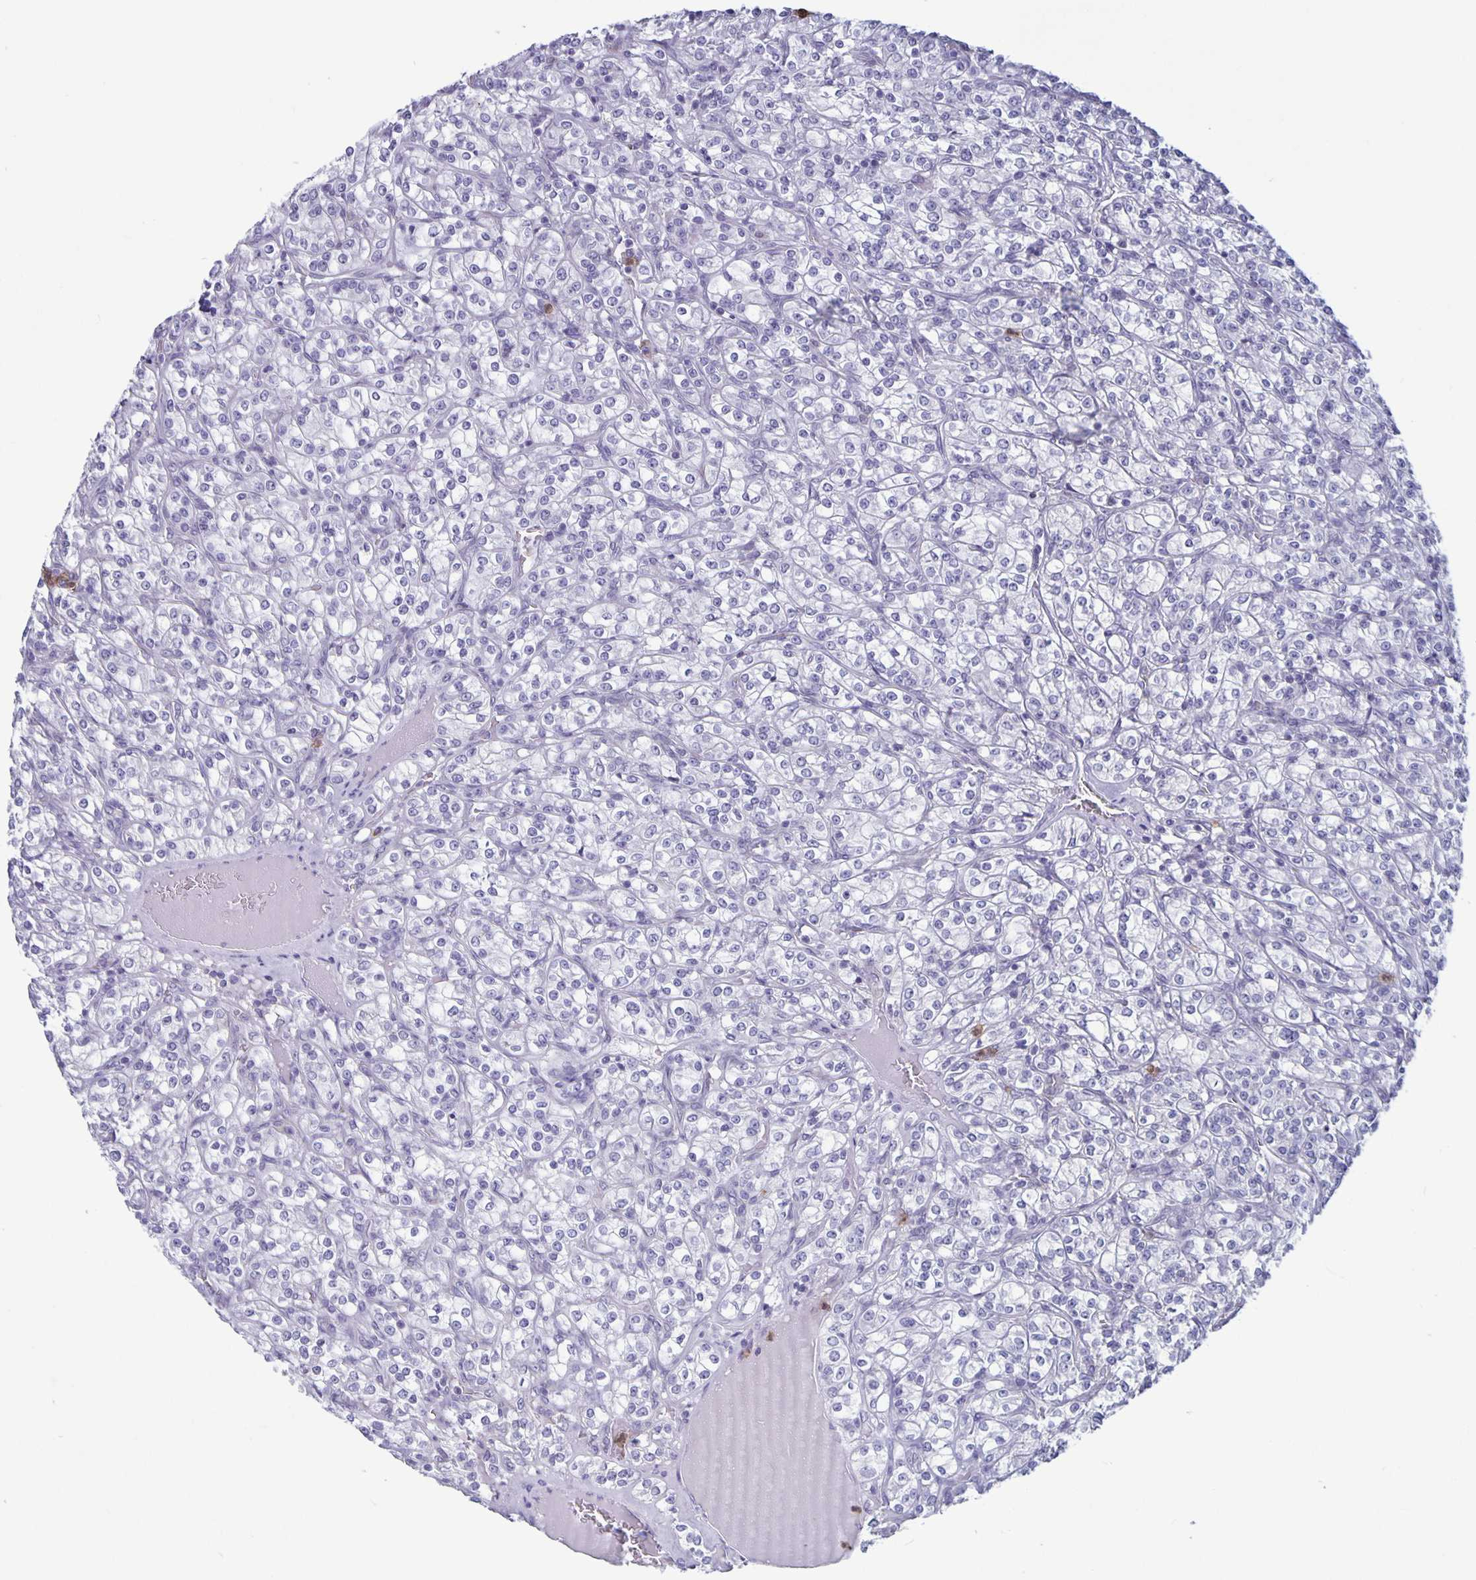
{"staining": {"intensity": "negative", "quantity": "none", "location": "none"}, "tissue": "renal cancer", "cell_type": "Tumor cells", "image_type": "cancer", "snomed": [{"axis": "morphology", "description": "Adenocarcinoma, NOS"}, {"axis": "topography", "description": "Kidney"}], "caption": "This image is of renal cancer stained with IHC to label a protein in brown with the nuclei are counter-stained blue. There is no positivity in tumor cells. (DAB (3,3'-diaminobenzidine) immunohistochemistry visualized using brightfield microscopy, high magnification).", "gene": "PLCB3", "patient": {"sex": "male", "age": 77}}